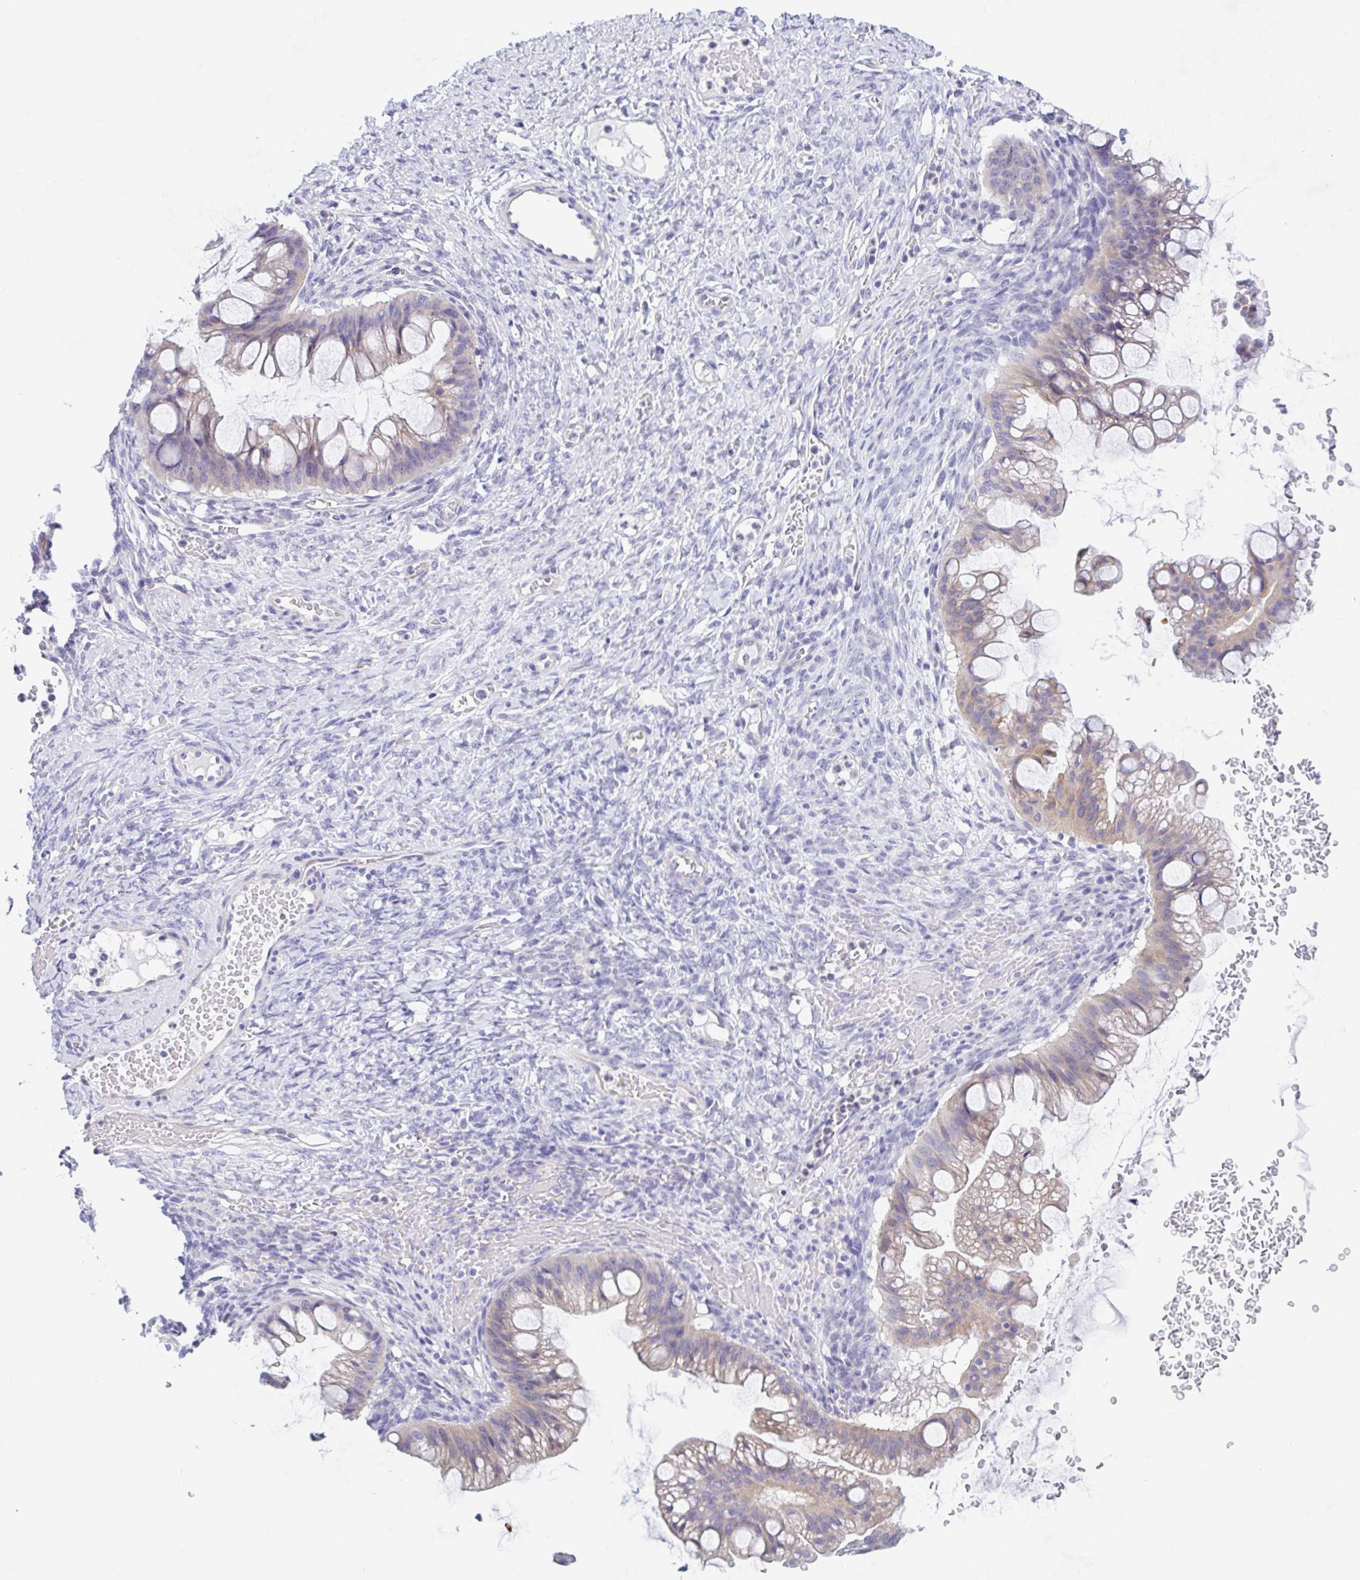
{"staining": {"intensity": "weak", "quantity": "25%-75%", "location": "cytoplasmic/membranous"}, "tissue": "ovarian cancer", "cell_type": "Tumor cells", "image_type": "cancer", "snomed": [{"axis": "morphology", "description": "Cystadenocarcinoma, mucinous, NOS"}, {"axis": "topography", "description": "Ovary"}], "caption": "Protein expression analysis of ovarian mucinous cystadenocarcinoma demonstrates weak cytoplasmic/membranous positivity in about 25%-75% of tumor cells.", "gene": "OR6N2", "patient": {"sex": "female", "age": 73}}